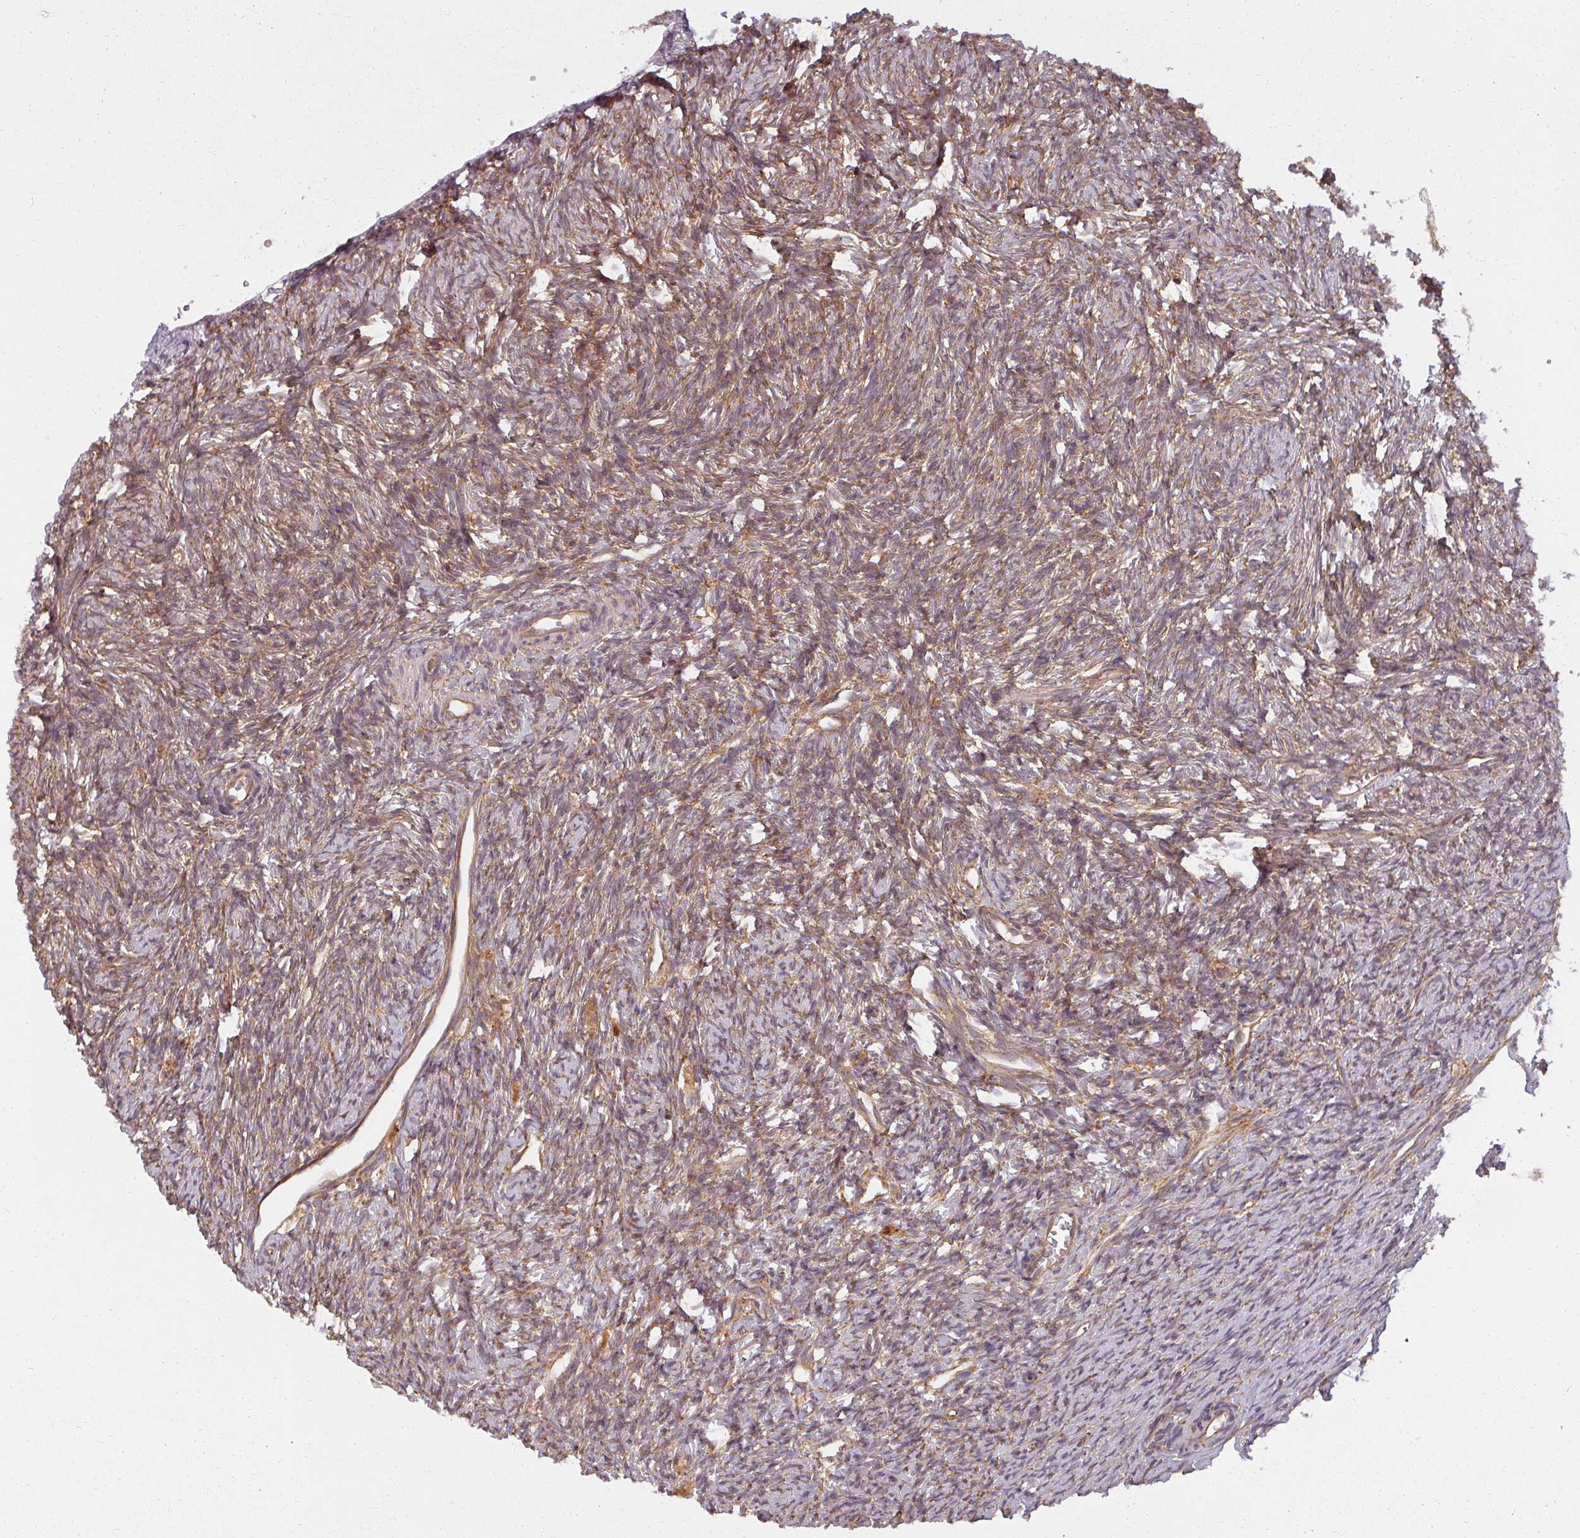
{"staining": {"intensity": "strong", "quantity": ">75%", "location": "cytoplasmic/membranous"}, "tissue": "ovary", "cell_type": "Follicle cells", "image_type": "normal", "snomed": [{"axis": "morphology", "description": "Normal tissue, NOS"}, {"axis": "topography", "description": "Ovary"}], "caption": "A high-resolution photomicrograph shows IHC staining of normal ovary, which exhibits strong cytoplasmic/membranous expression in approximately >75% of follicle cells.", "gene": "RPL24", "patient": {"sex": "female", "age": 51}}